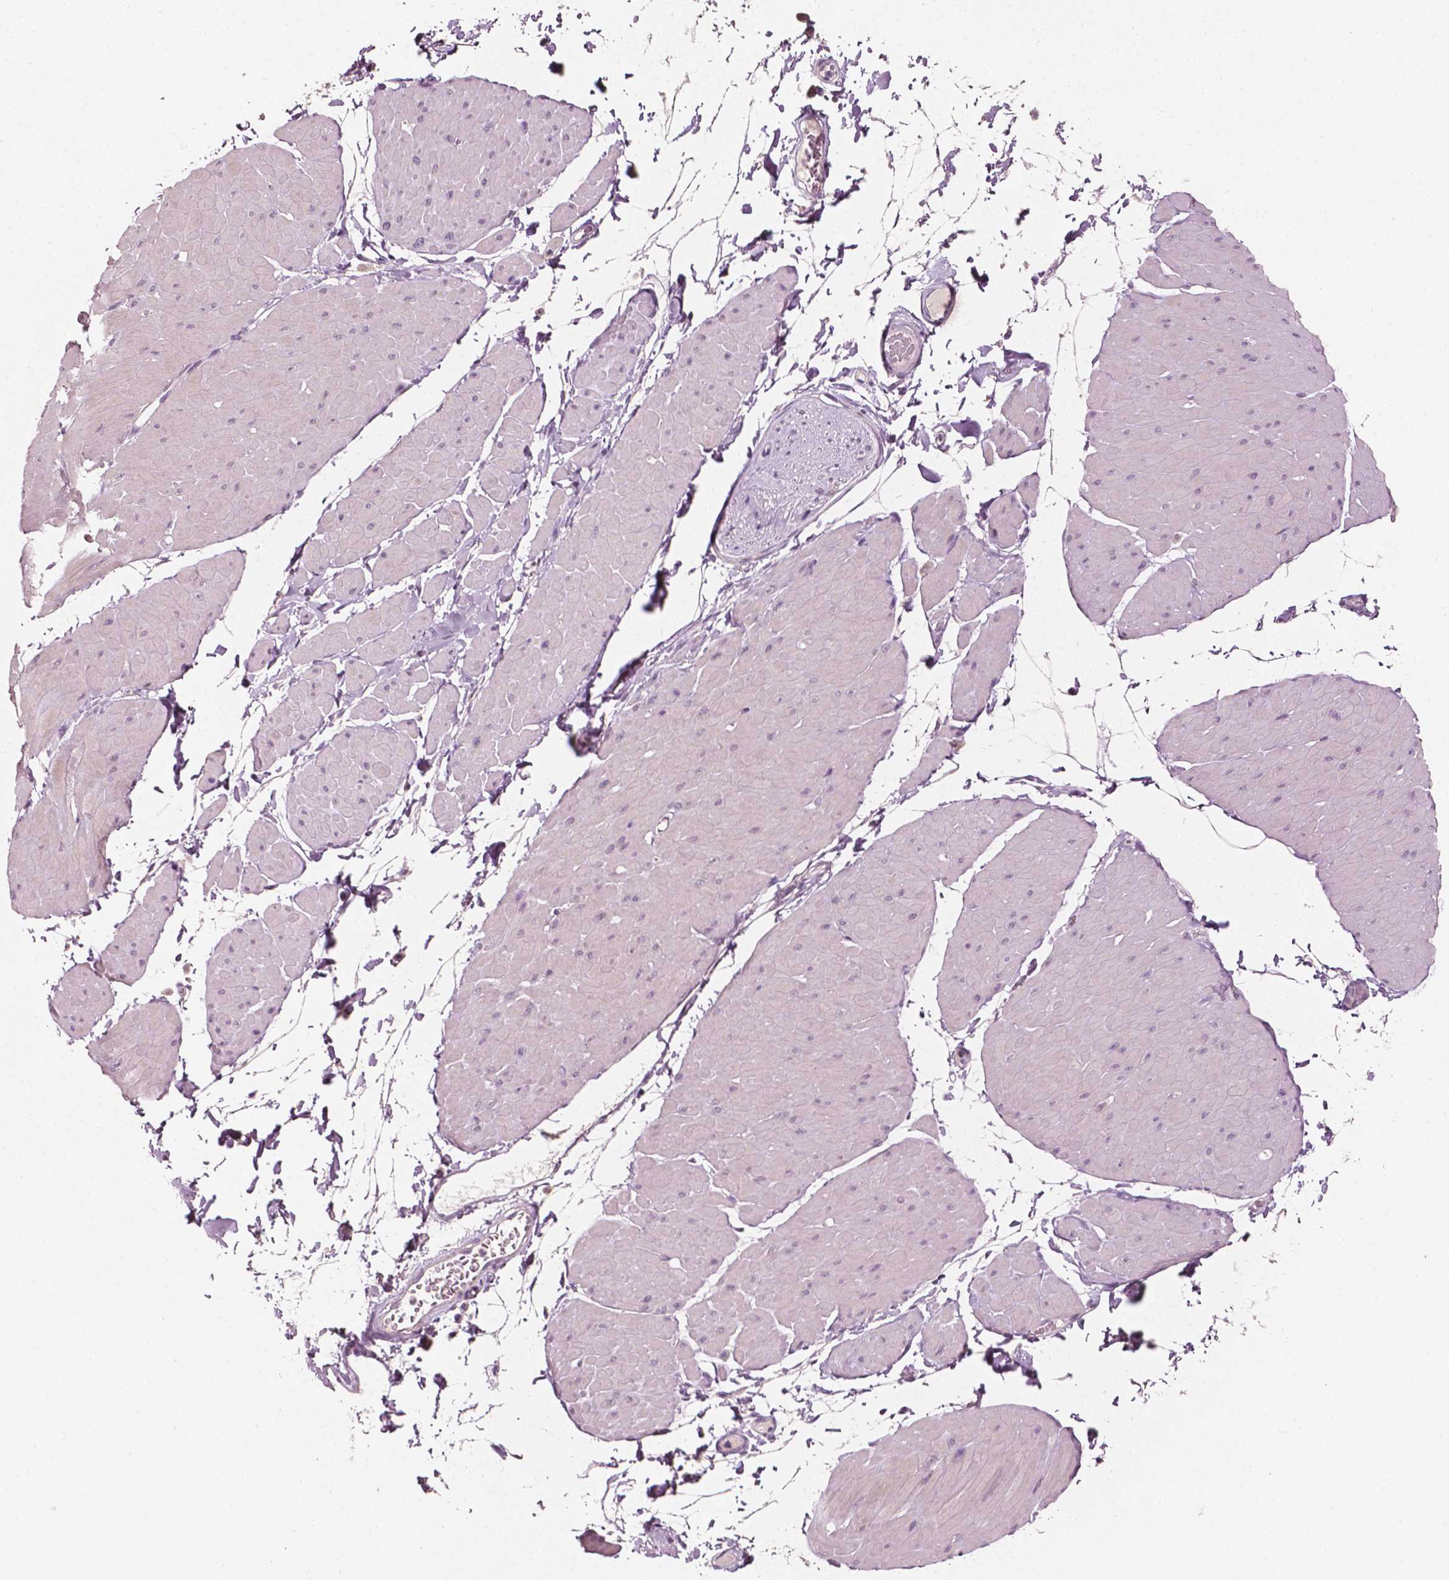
{"staining": {"intensity": "negative", "quantity": "none", "location": "none"}, "tissue": "adipose tissue", "cell_type": "Adipocytes", "image_type": "normal", "snomed": [{"axis": "morphology", "description": "Normal tissue, NOS"}, {"axis": "topography", "description": "Smooth muscle"}, {"axis": "topography", "description": "Peripheral nerve tissue"}], "caption": "Adipocytes are negative for protein expression in normal human adipose tissue. (DAB immunohistochemistry visualized using brightfield microscopy, high magnification).", "gene": "PLA2R1", "patient": {"sex": "male", "age": 58}}